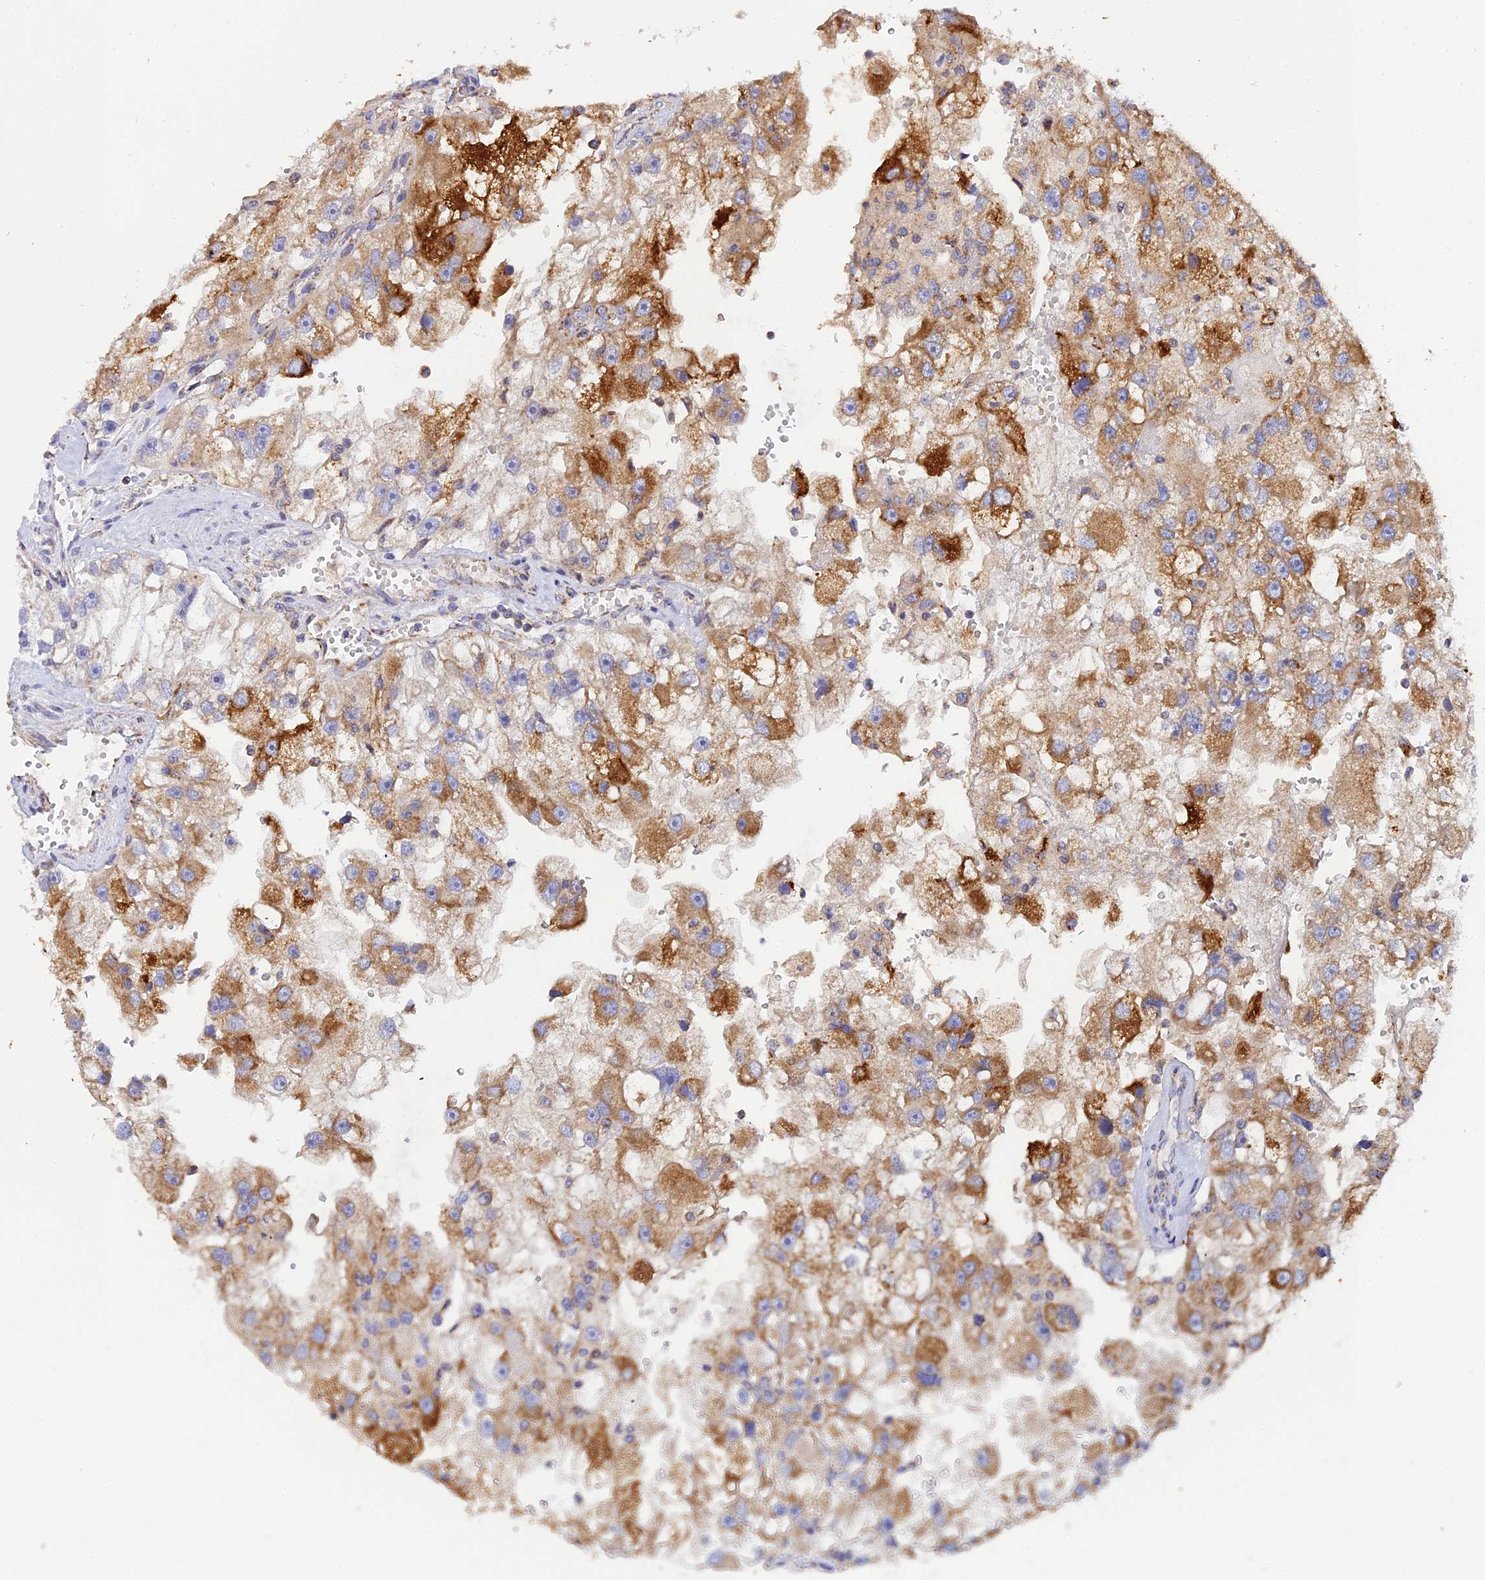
{"staining": {"intensity": "strong", "quantity": "25%-75%", "location": "cytoplasmic/membranous"}, "tissue": "renal cancer", "cell_type": "Tumor cells", "image_type": "cancer", "snomed": [{"axis": "morphology", "description": "Adenocarcinoma, NOS"}, {"axis": "topography", "description": "Kidney"}], "caption": "Renal cancer was stained to show a protein in brown. There is high levels of strong cytoplasmic/membranous staining in approximately 25%-75% of tumor cells.", "gene": "NIPSNAP3A", "patient": {"sex": "male", "age": 63}}